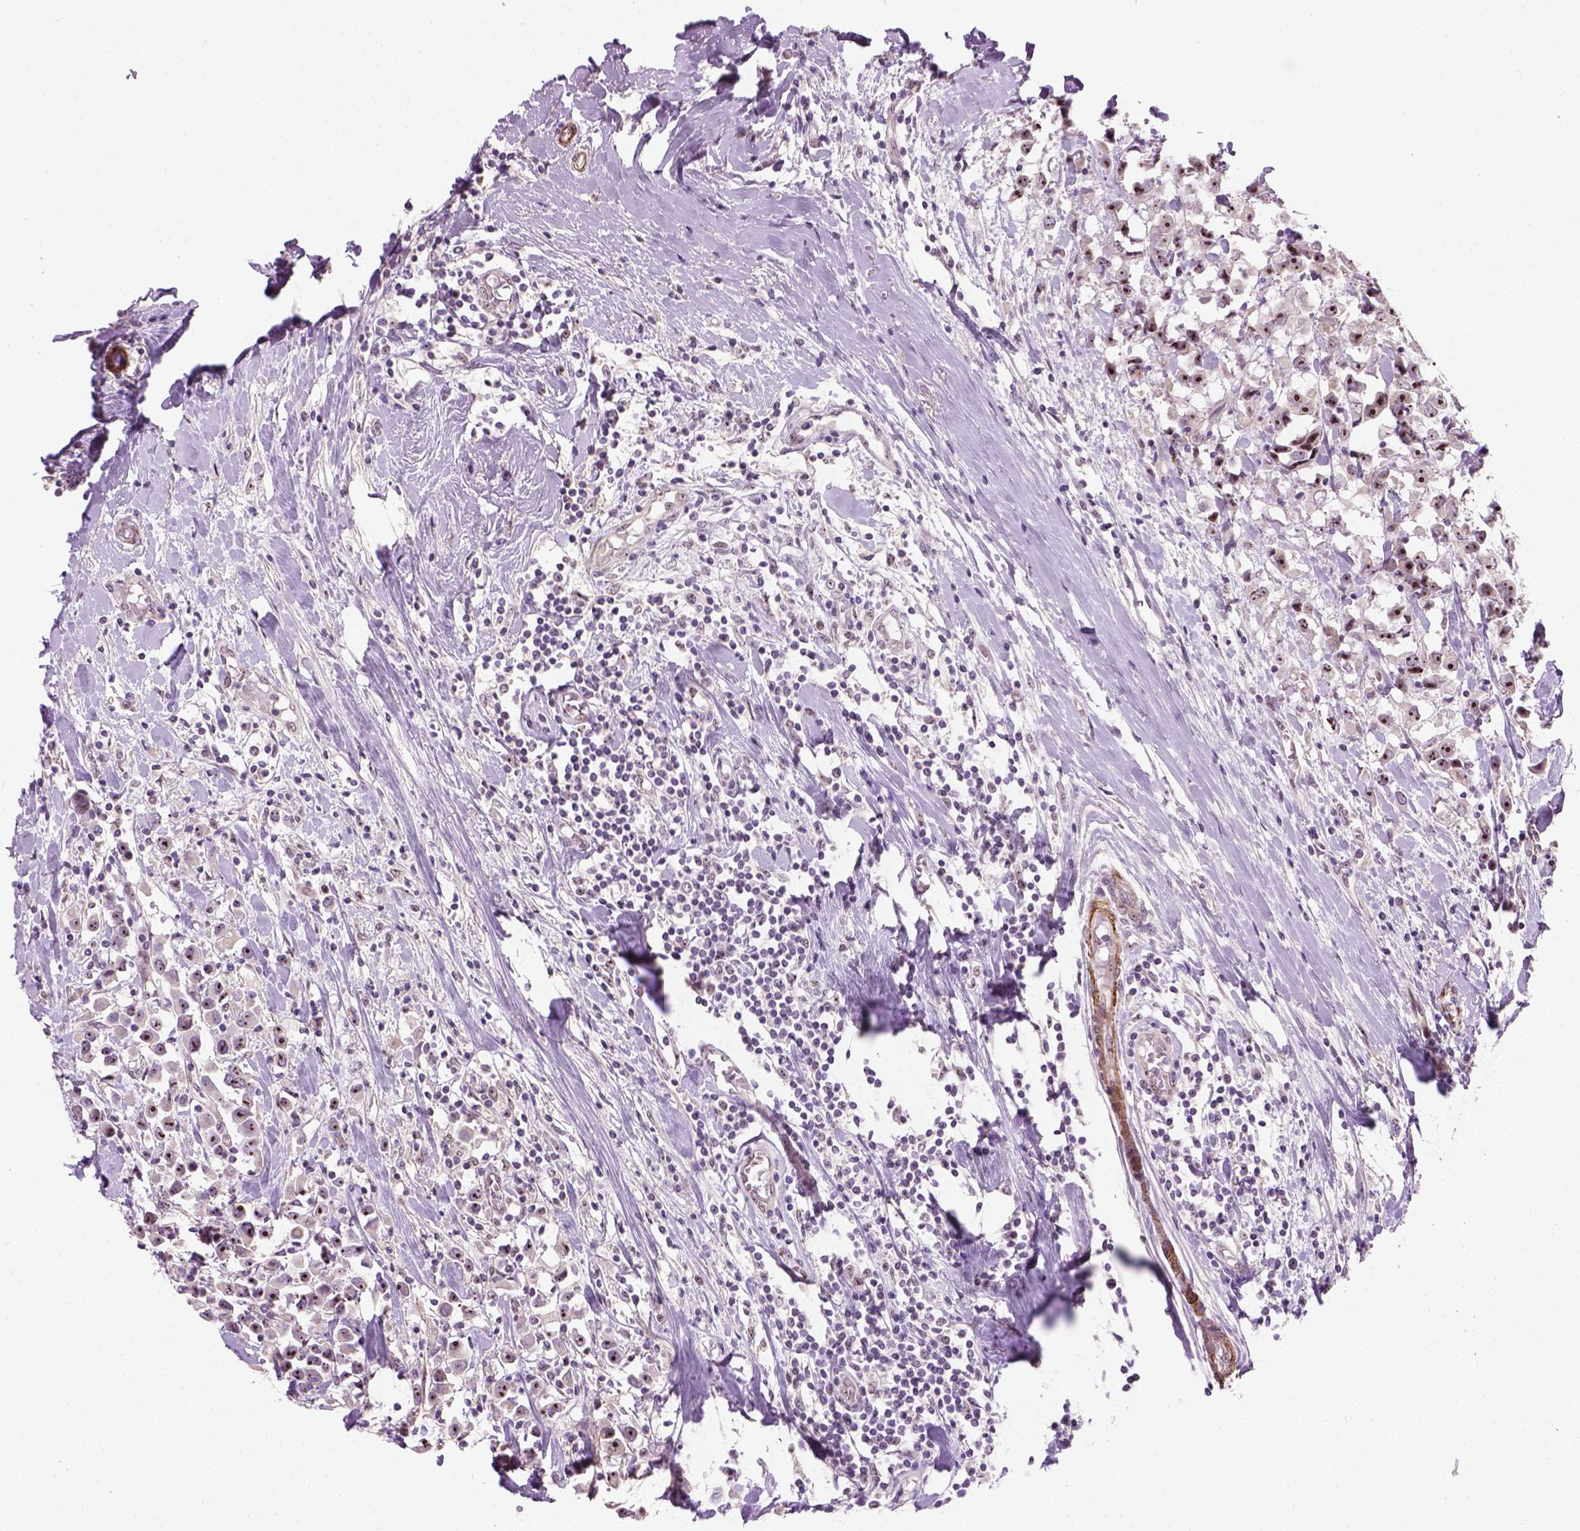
{"staining": {"intensity": "moderate", "quantity": ">75%", "location": "nuclear"}, "tissue": "breast cancer", "cell_type": "Tumor cells", "image_type": "cancer", "snomed": [{"axis": "morphology", "description": "Duct carcinoma"}, {"axis": "topography", "description": "Breast"}], "caption": "An immunohistochemistry histopathology image of neoplastic tissue is shown. Protein staining in brown shows moderate nuclear positivity in invasive ductal carcinoma (breast) within tumor cells.", "gene": "RRS1", "patient": {"sex": "female", "age": 61}}